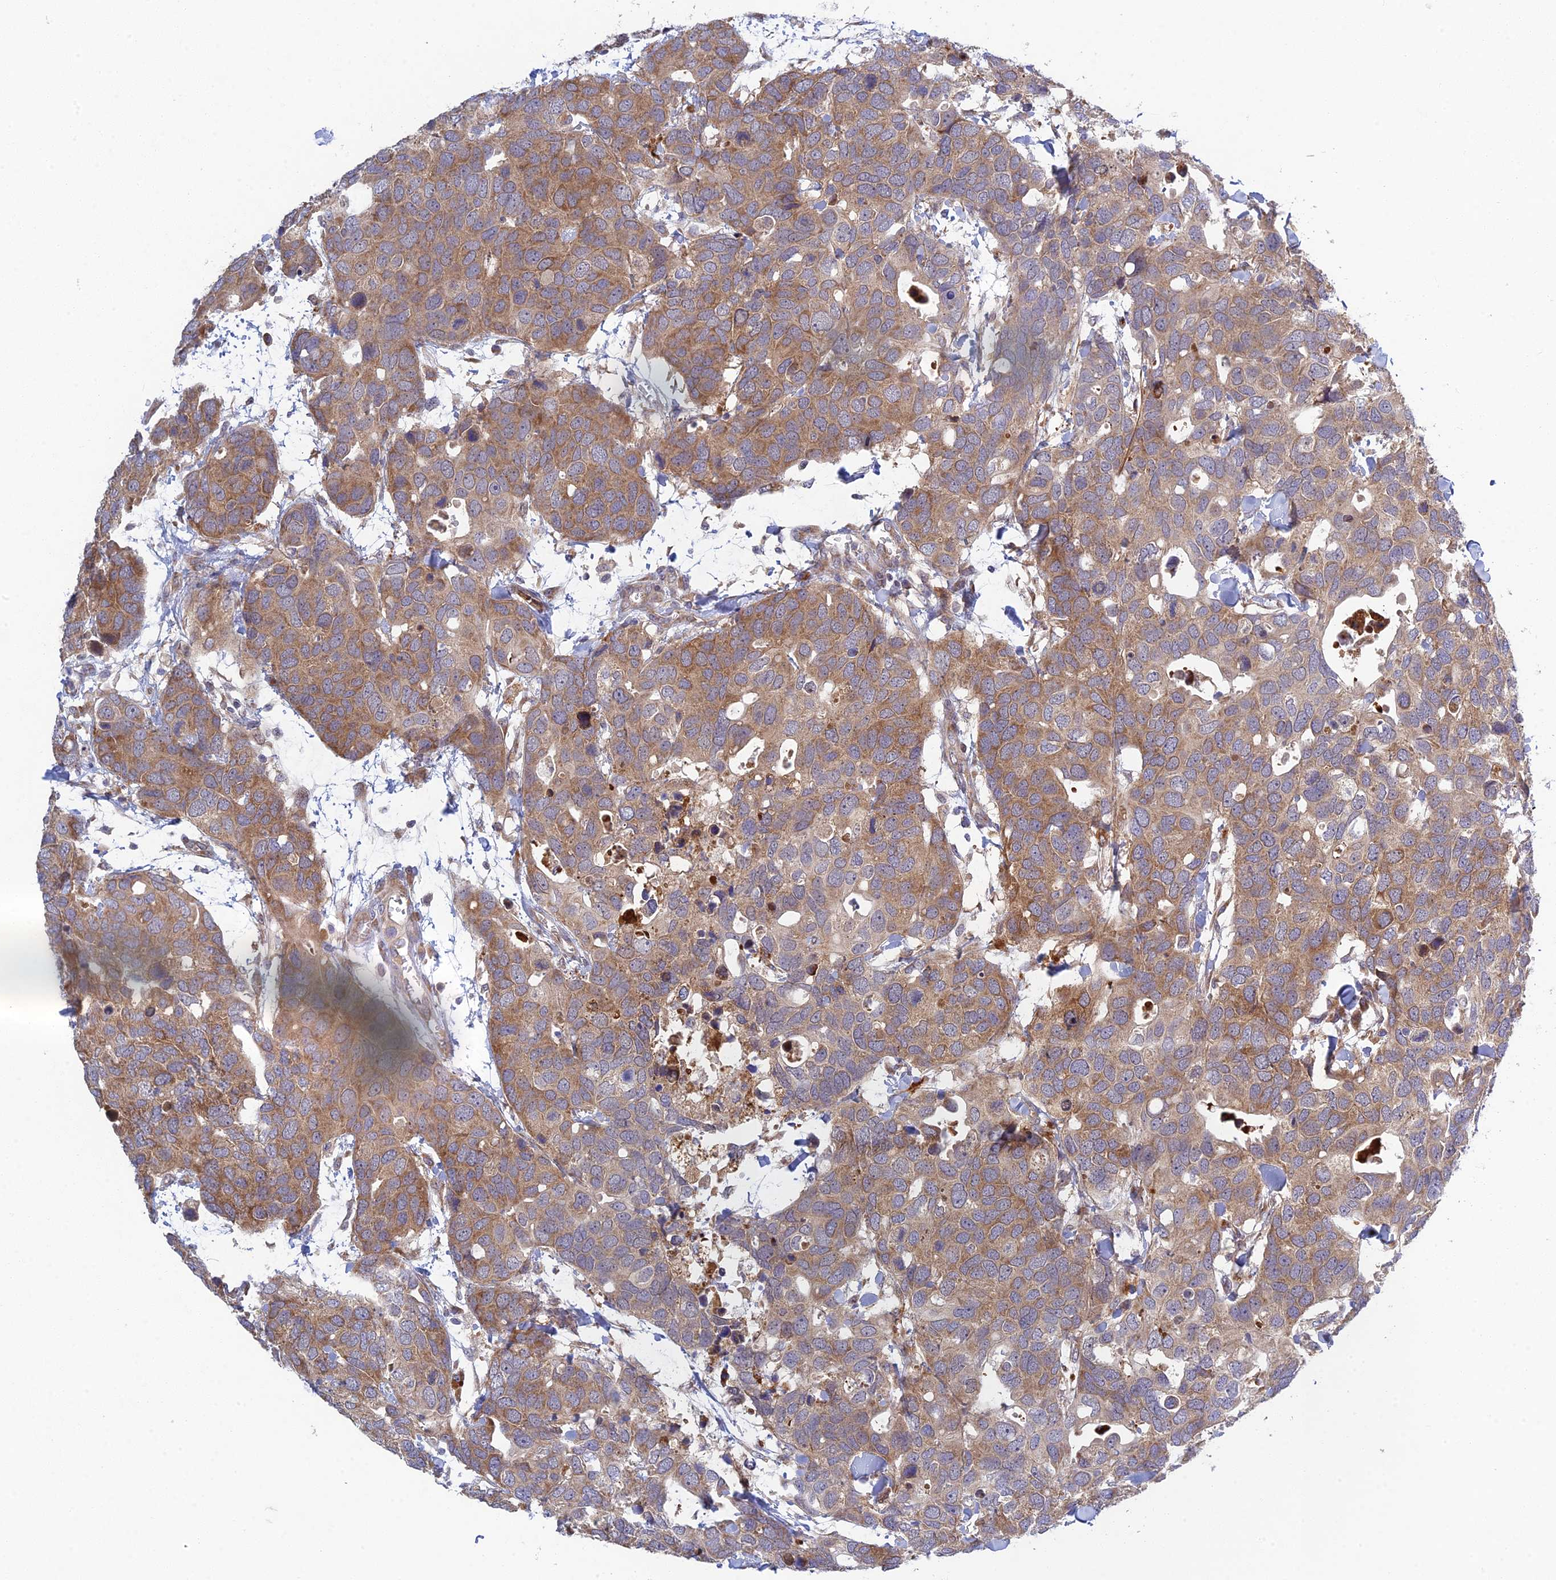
{"staining": {"intensity": "moderate", "quantity": ">75%", "location": "cytoplasmic/membranous"}, "tissue": "breast cancer", "cell_type": "Tumor cells", "image_type": "cancer", "snomed": [{"axis": "morphology", "description": "Duct carcinoma"}, {"axis": "topography", "description": "Breast"}], "caption": "A histopathology image showing moderate cytoplasmic/membranous positivity in approximately >75% of tumor cells in breast cancer (infiltrating ductal carcinoma), as visualized by brown immunohistochemical staining.", "gene": "INCA1", "patient": {"sex": "female", "age": 83}}